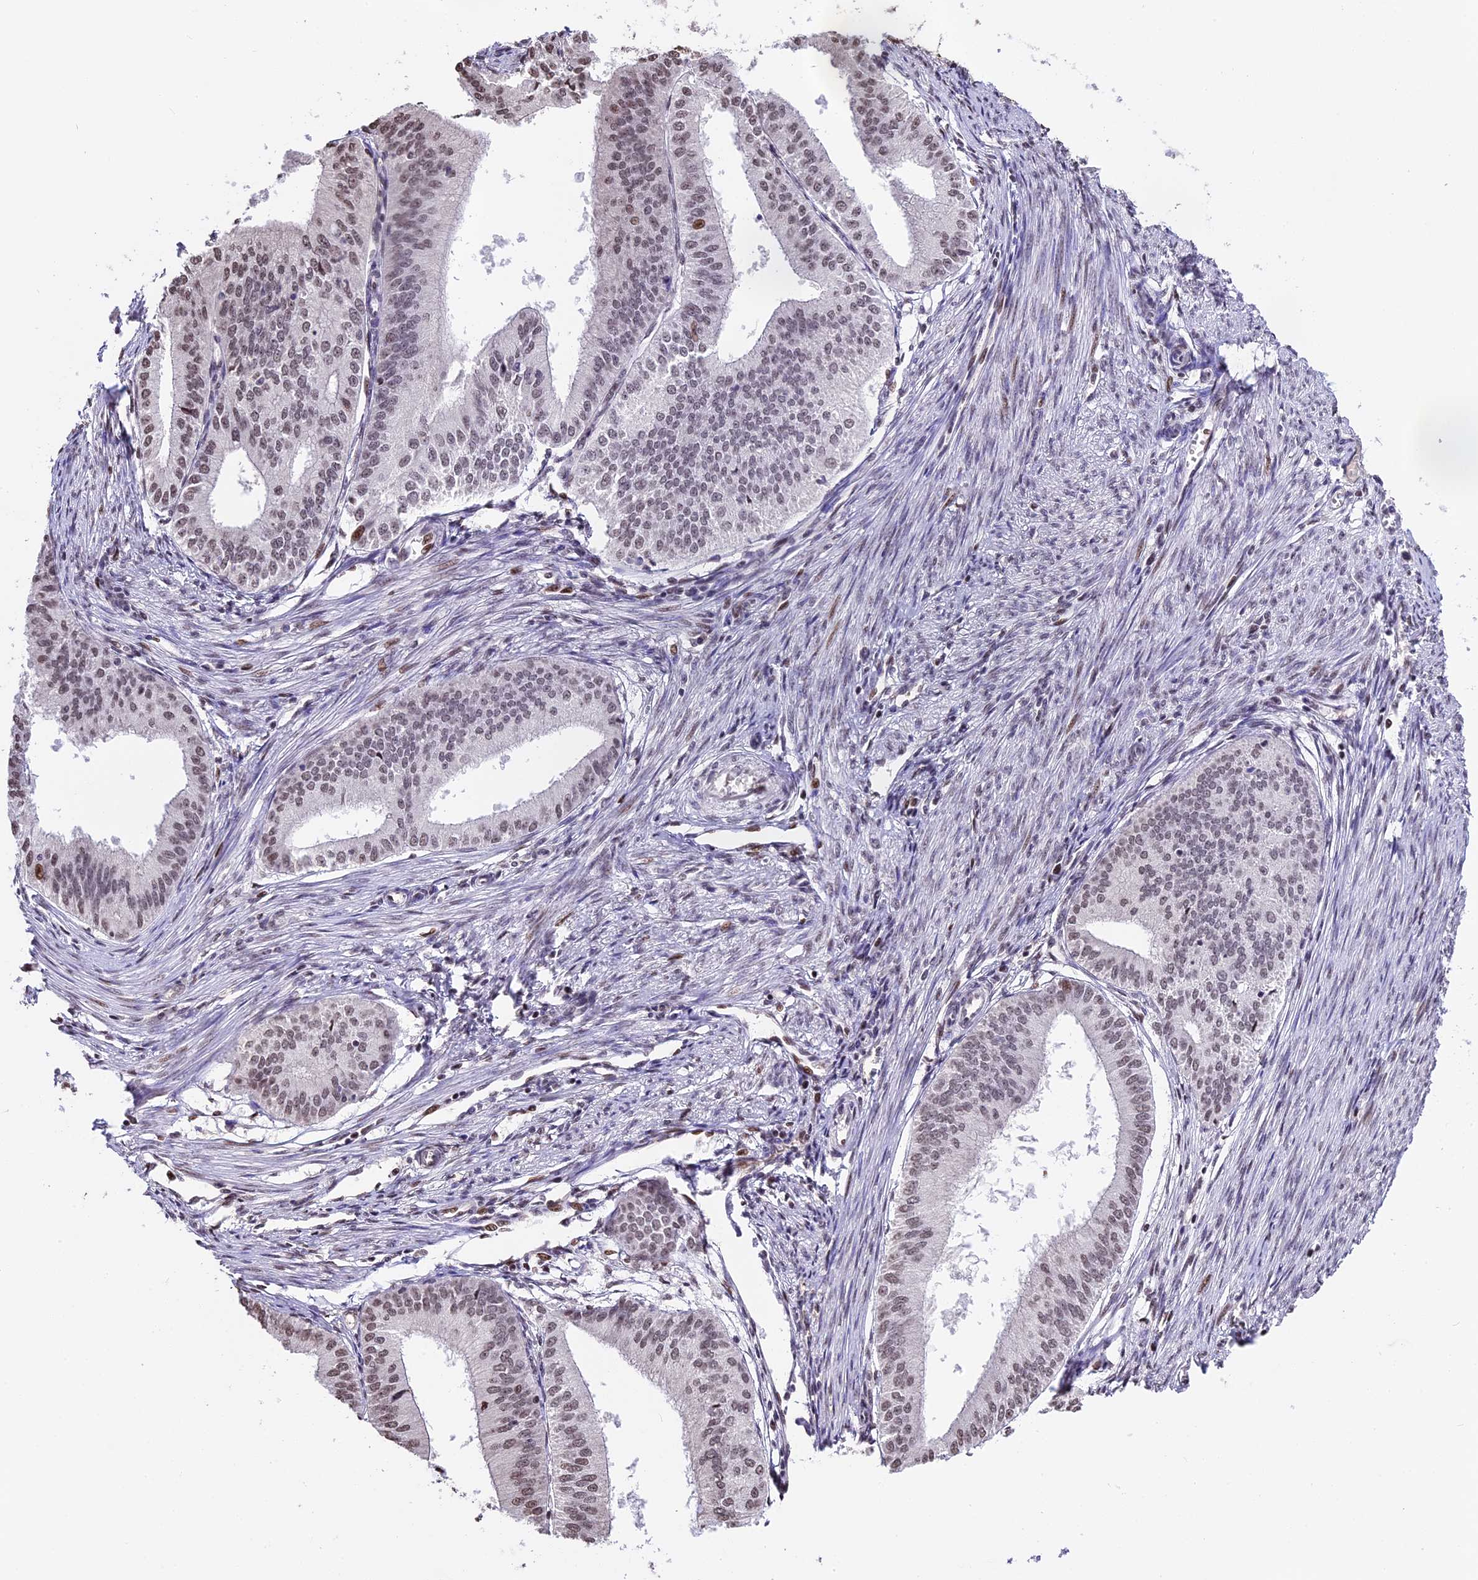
{"staining": {"intensity": "weak", "quantity": "25%-75%", "location": "nuclear"}, "tissue": "endometrial cancer", "cell_type": "Tumor cells", "image_type": "cancer", "snomed": [{"axis": "morphology", "description": "Adenocarcinoma, NOS"}, {"axis": "topography", "description": "Endometrium"}], "caption": "A high-resolution image shows IHC staining of endometrial cancer (adenocarcinoma), which reveals weak nuclear expression in about 25%-75% of tumor cells.", "gene": "POLR3E", "patient": {"sex": "female", "age": 50}}